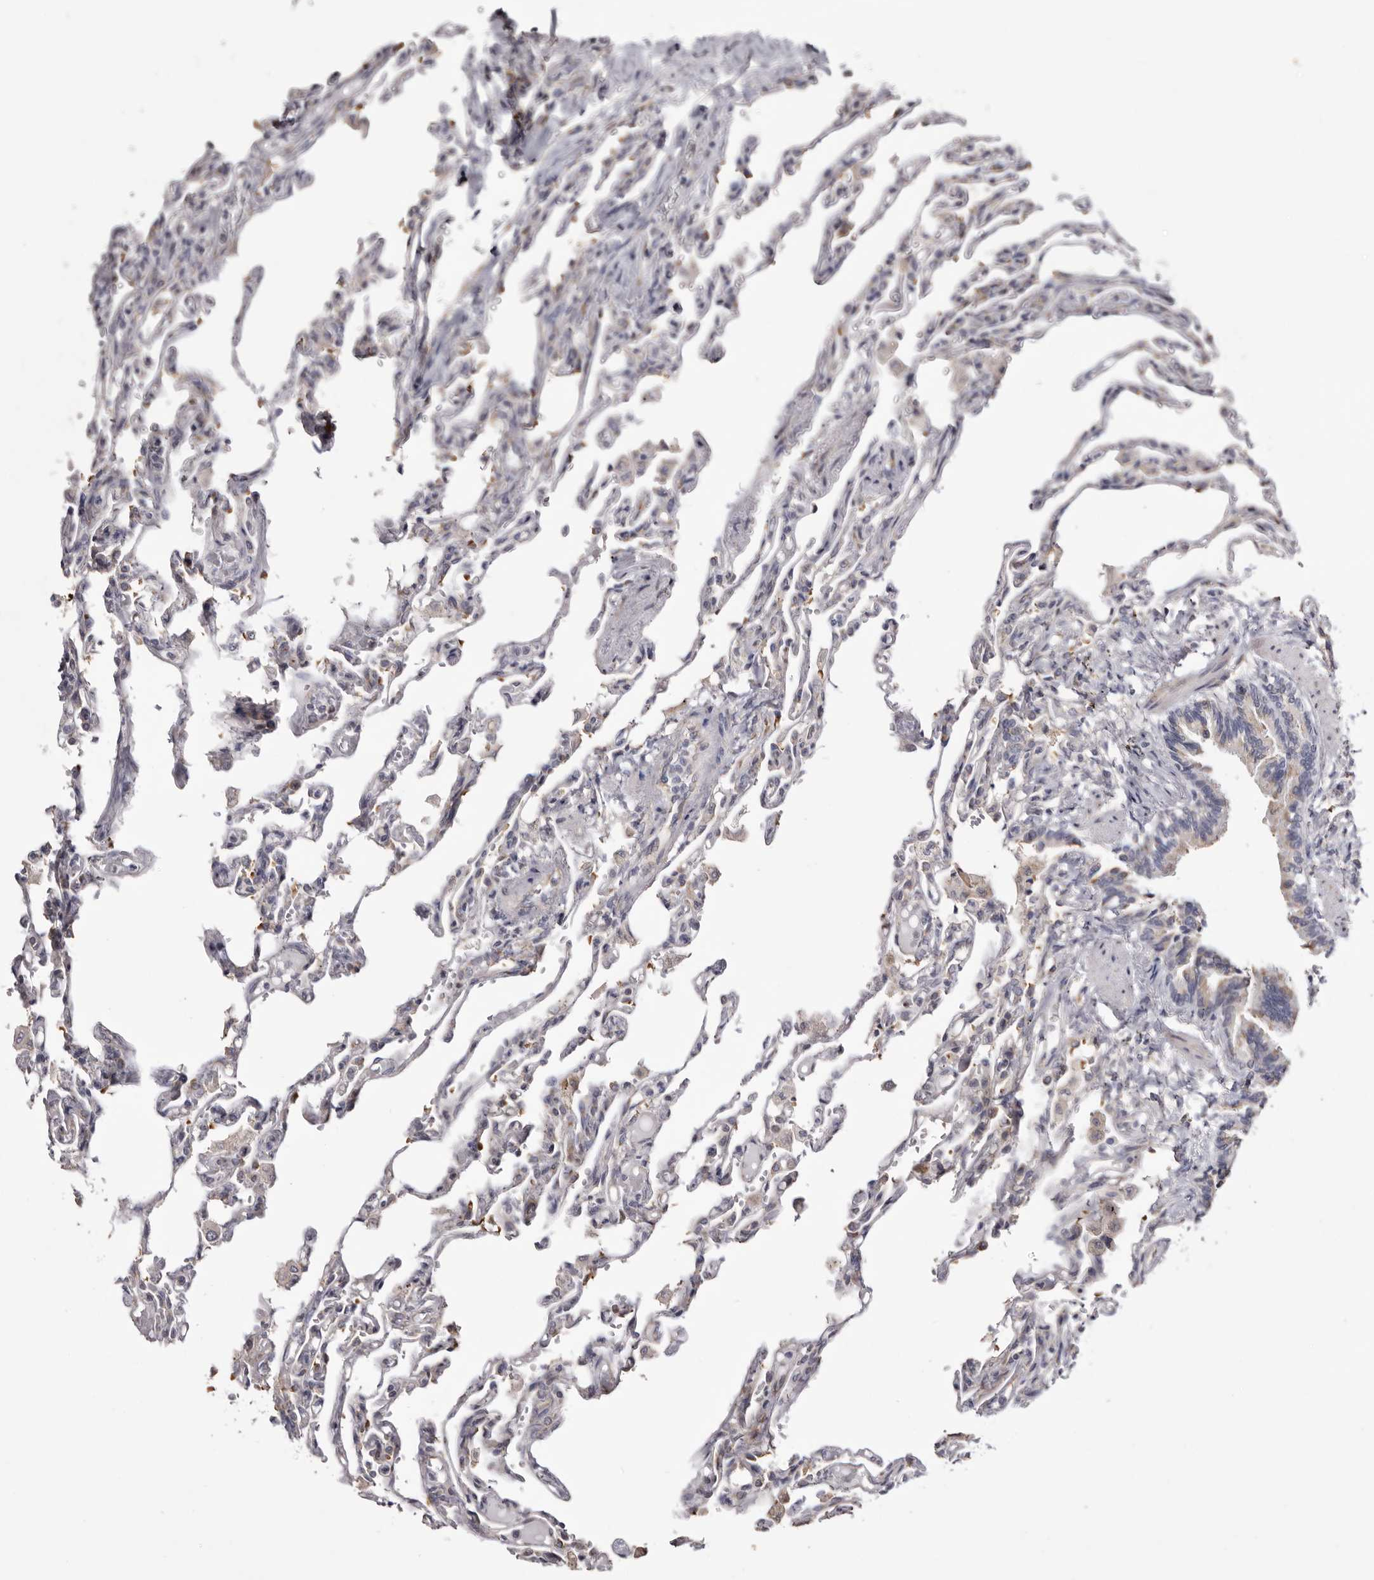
{"staining": {"intensity": "weak", "quantity": "25%-75%", "location": "cytoplasmic/membranous"}, "tissue": "lung", "cell_type": "Alveolar cells", "image_type": "normal", "snomed": [{"axis": "morphology", "description": "Normal tissue, NOS"}, {"axis": "topography", "description": "Lung"}], "caption": "Alveolar cells show low levels of weak cytoplasmic/membranous expression in approximately 25%-75% of cells in normal human lung.", "gene": "PIGX", "patient": {"sex": "male", "age": 21}}